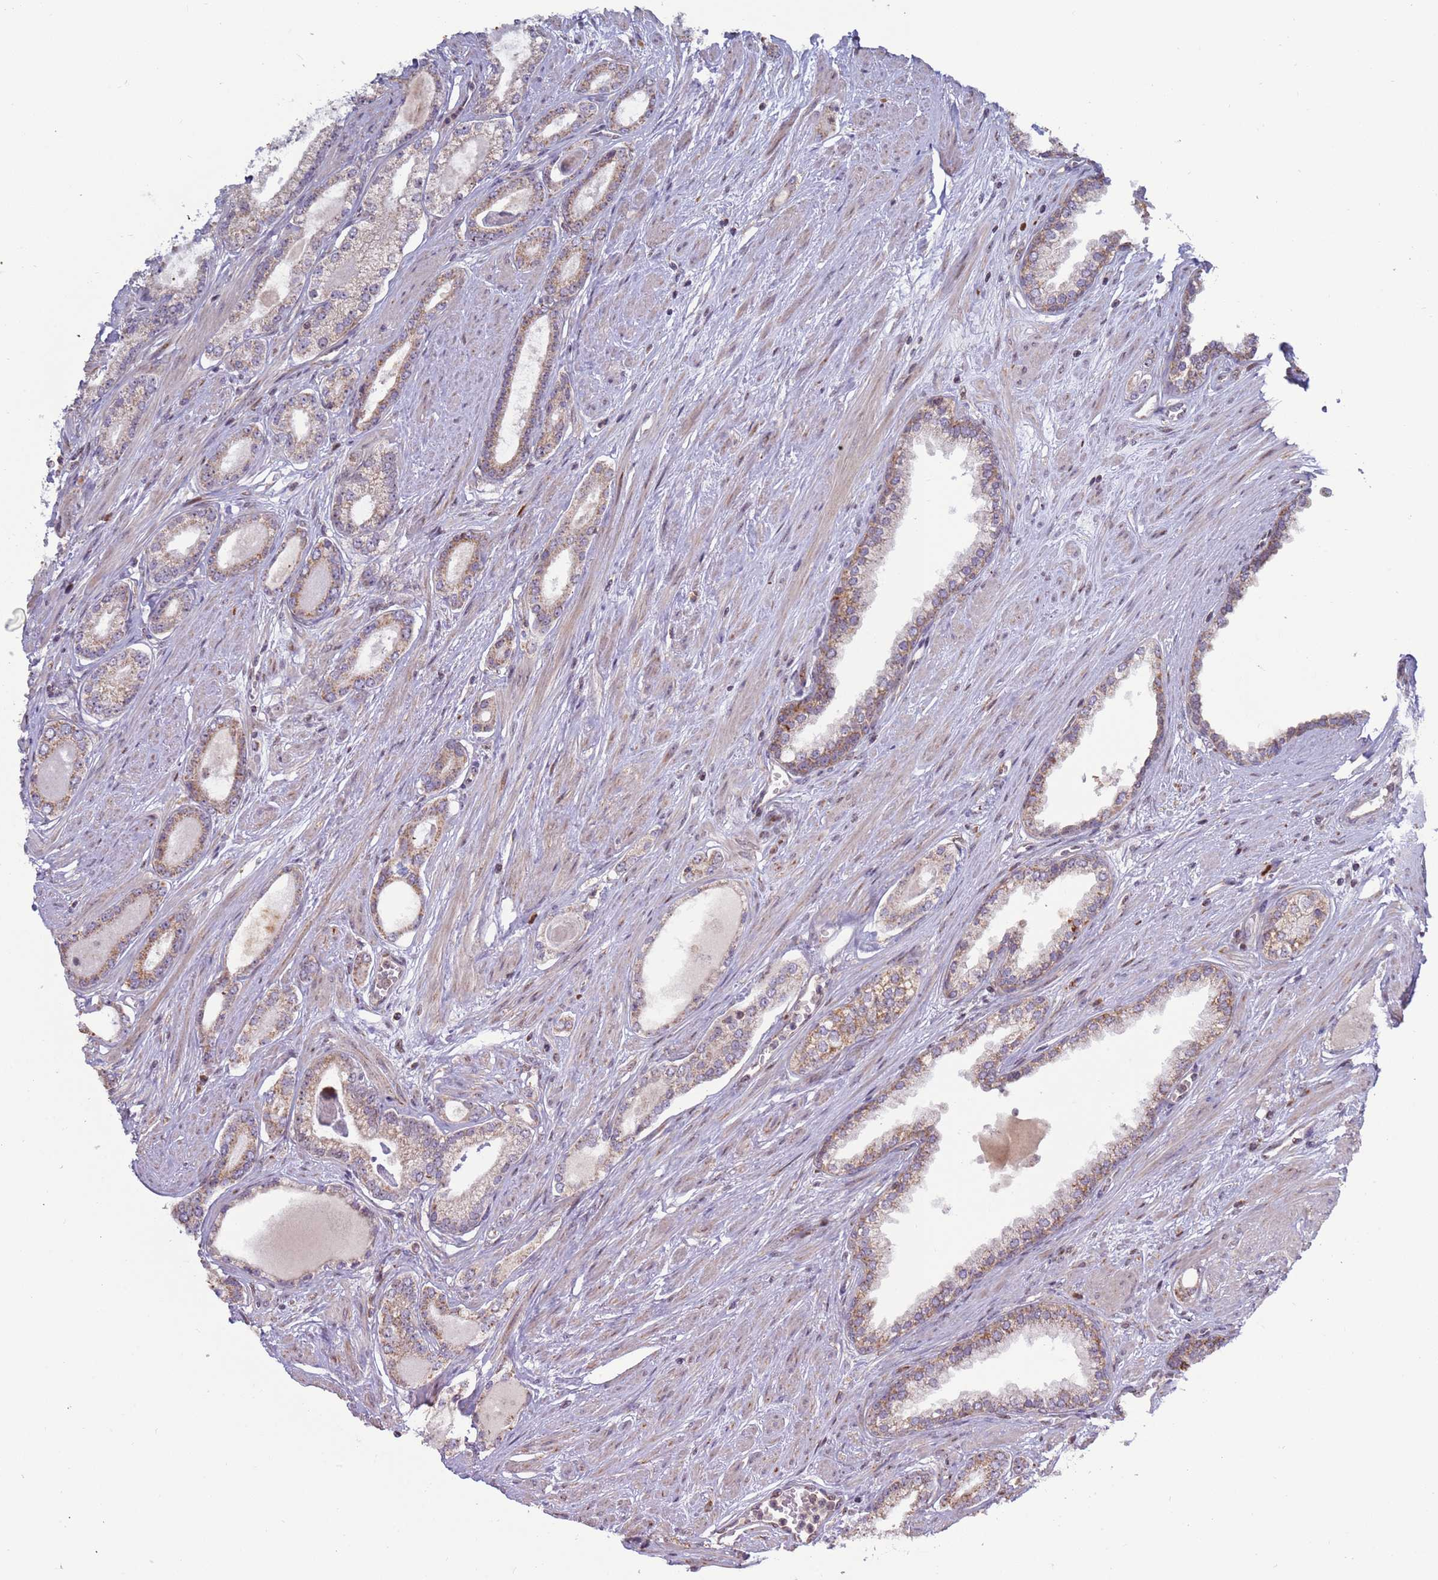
{"staining": {"intensity": "moderate", "quantity": ">75%", "location": "cytoplasmic/membranous"}, "tissue": "prostate cancer", "cell_type": "Tumor cells", "image_type": "cancer", "snomed": [{"axis": "morphology", "description": "Adenocarcinoma, Low grade"}, {"axis": "topography", "description": "Prostate"}], "caption": "The histopathology image reveals a brown stain indicating the presence of a protein in the cytoplasmic/membranous of tumor cells in prostate cancer (low-grade adenocarcinoma).", "gene": "RCOR2", "patient": {"sex": "male", "age": 60}}